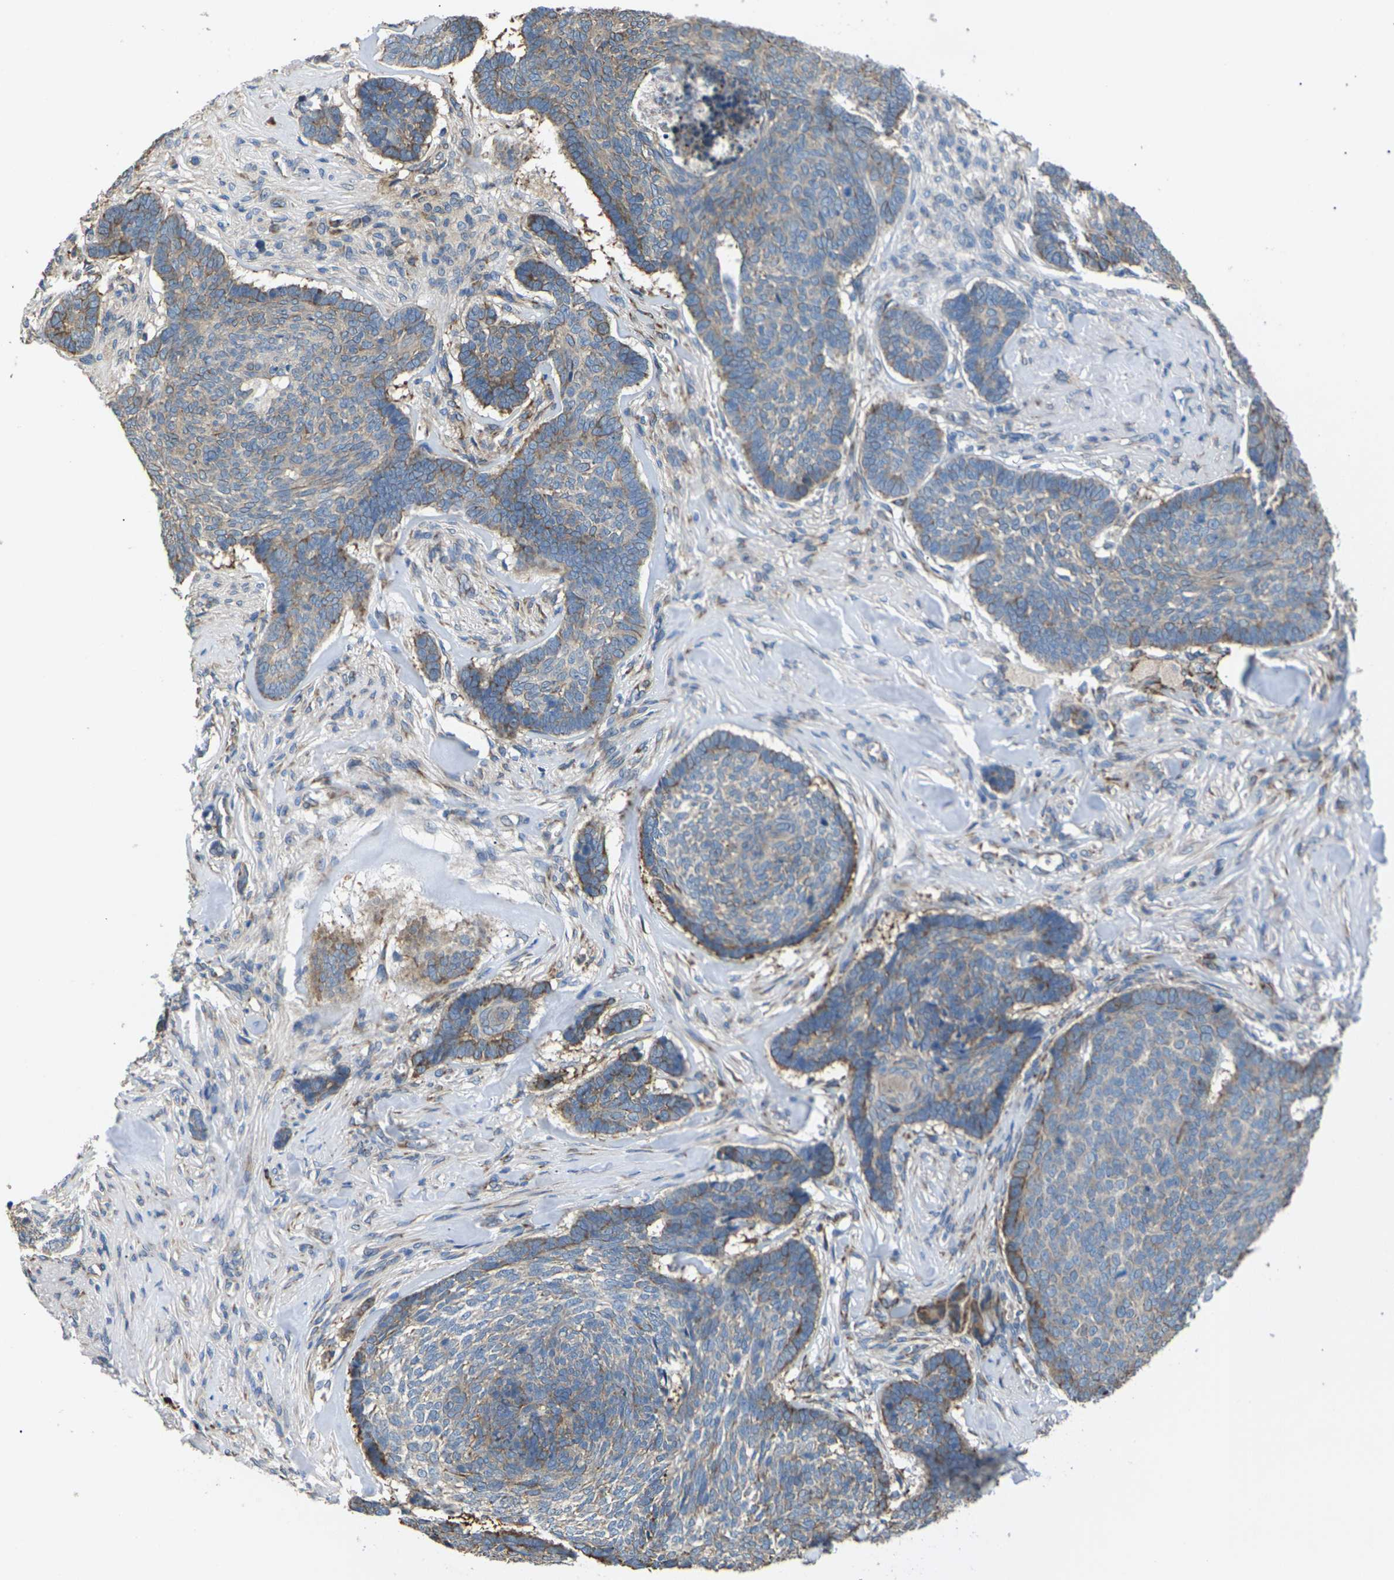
{"staining": {"intensity": "moderate", "quantity": "25%-75%", "location": "cytoplasmic/membranous"}, "tissue": "skin cancer", "cell_type": "Tumor cells", "image_type": "cancer", "snomed": [{"axis": "morphology", "description": "Basal cell carcinoma"}, {"axis": "topography", "description": "Skin"}], "caption": "Skin basal cell carcinoma stained with a protein marker exhibits moderate staining in tumor cells.", "gene": "KLHDC8B", "patient": {"sex": "male", "age": 84}}